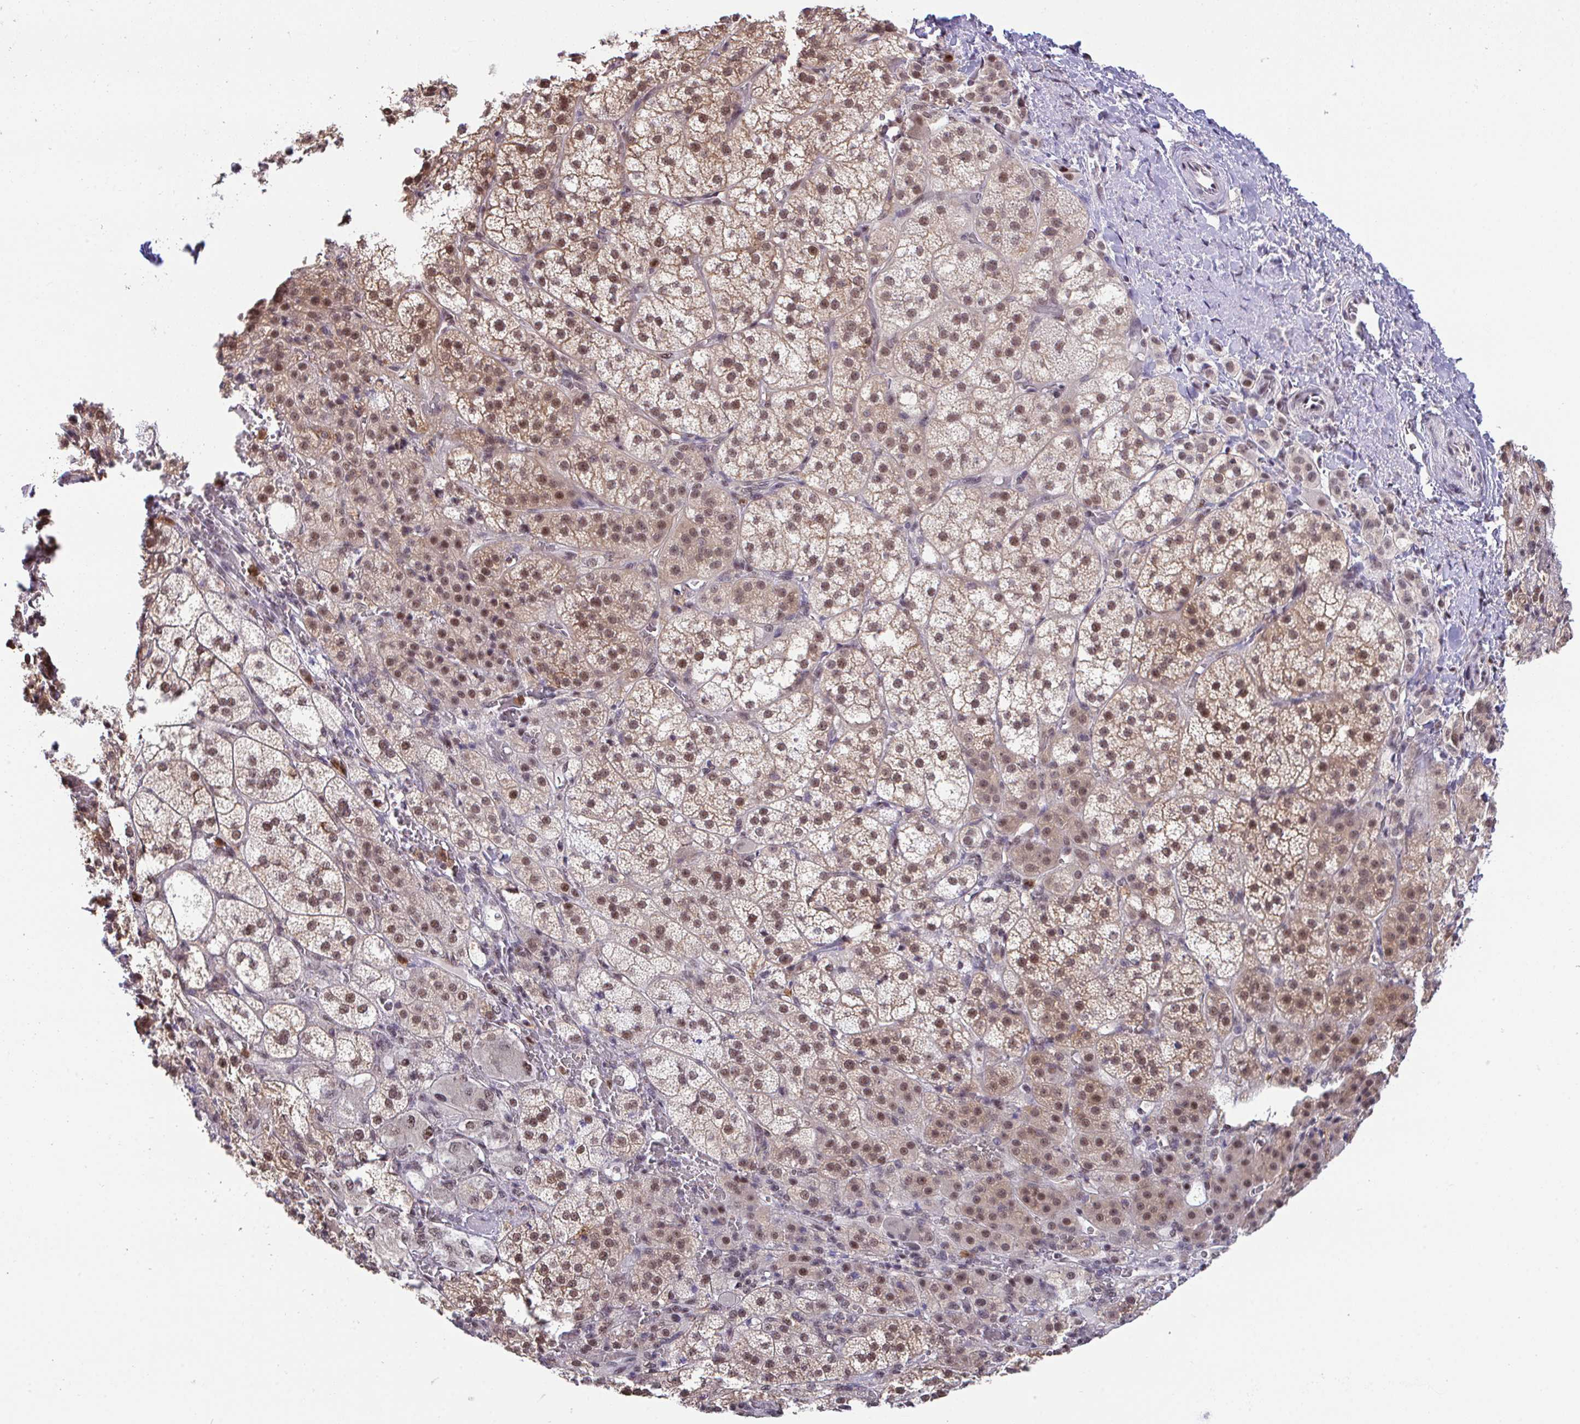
{"staining": {"intensity": "moderate", "quantity": ">75%", "location": "cytoplasmic/membranous,nuclear"}, "tissue": "adrenal gland", "cell_type": "Glandular cells", "image_type": "normal", "snomed": [{"axis": "morphology", "description": "Normal tissue, NOS"}, {"axis": "topography", "description": "Adrenal gland"}], "caption": "The immunohistochemical stain labels moderate cytoplasmic/membranous,nuclear positivity in glandular cells of benign adrenal gland.", "gene": "OR6K3", "patient": {"sex": "female", "age": 60}}